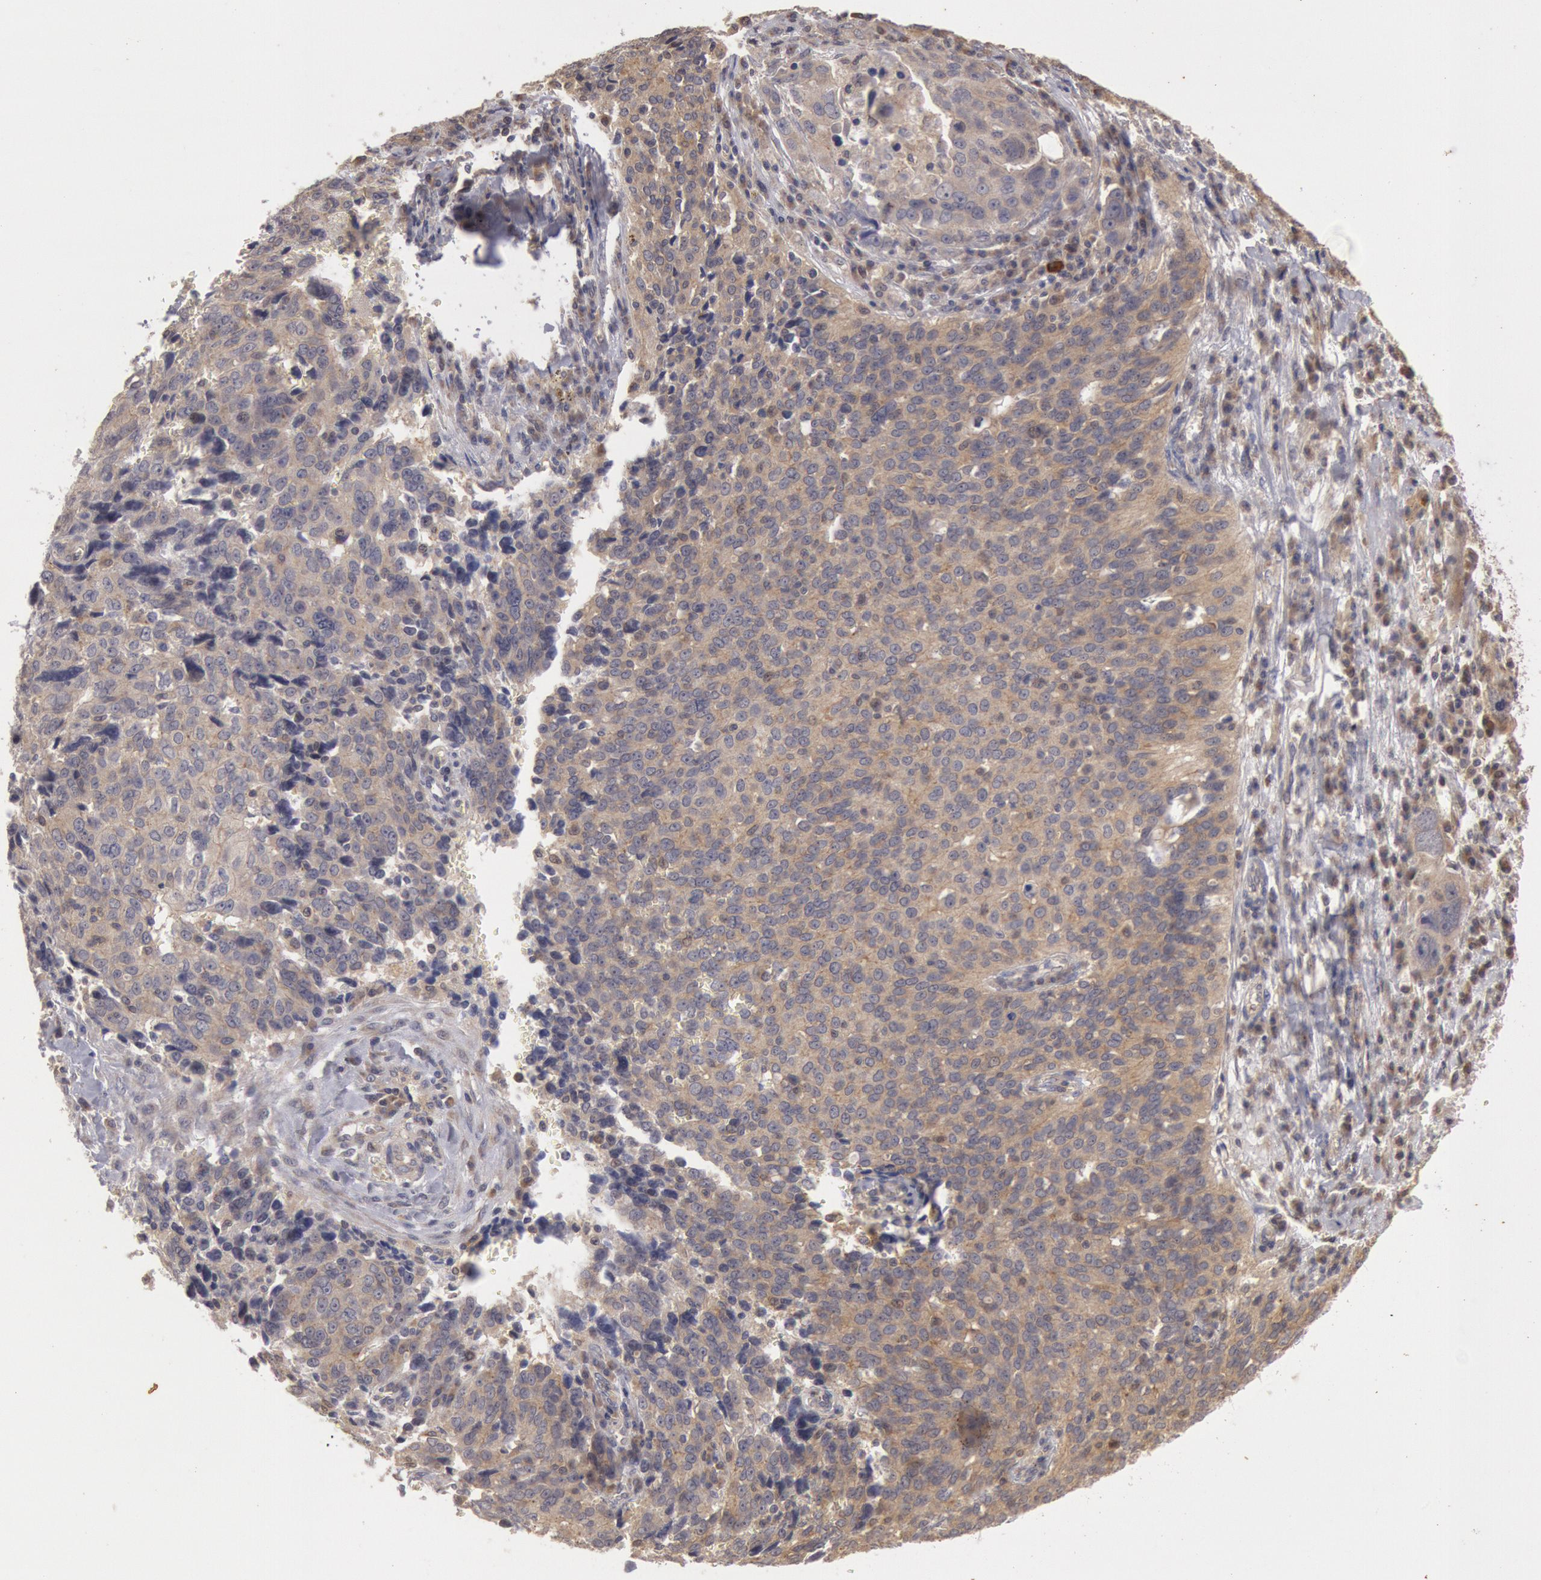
{"staining": {"intensity": "moderate", "quantity": ">75%", "location": "cytoplasmic/membranous"}, "tissue": "ovarian cancer", "cell_type": "Tumor cells", "image_type": "cancer", "snomed": [{"axis": "morphology", "description": "Carcinoma, endometroid"}, {"axis": "topography", "description": "Ovary"}], "caption": "Endometroid carcinoma (ovarian) was stained to show a protein in brown. There is medium levels of moderate cytoplasmic/membranous expression in about >75% of tumor cells. The staining was performed using DAB (3,3'-diaminobenzidine), with brown indicating positive protein expression. Nuclei are stained blue with hematoxylin.", "gene": "PLA2G6", "patient": {"sex": "female", "age": 75}}